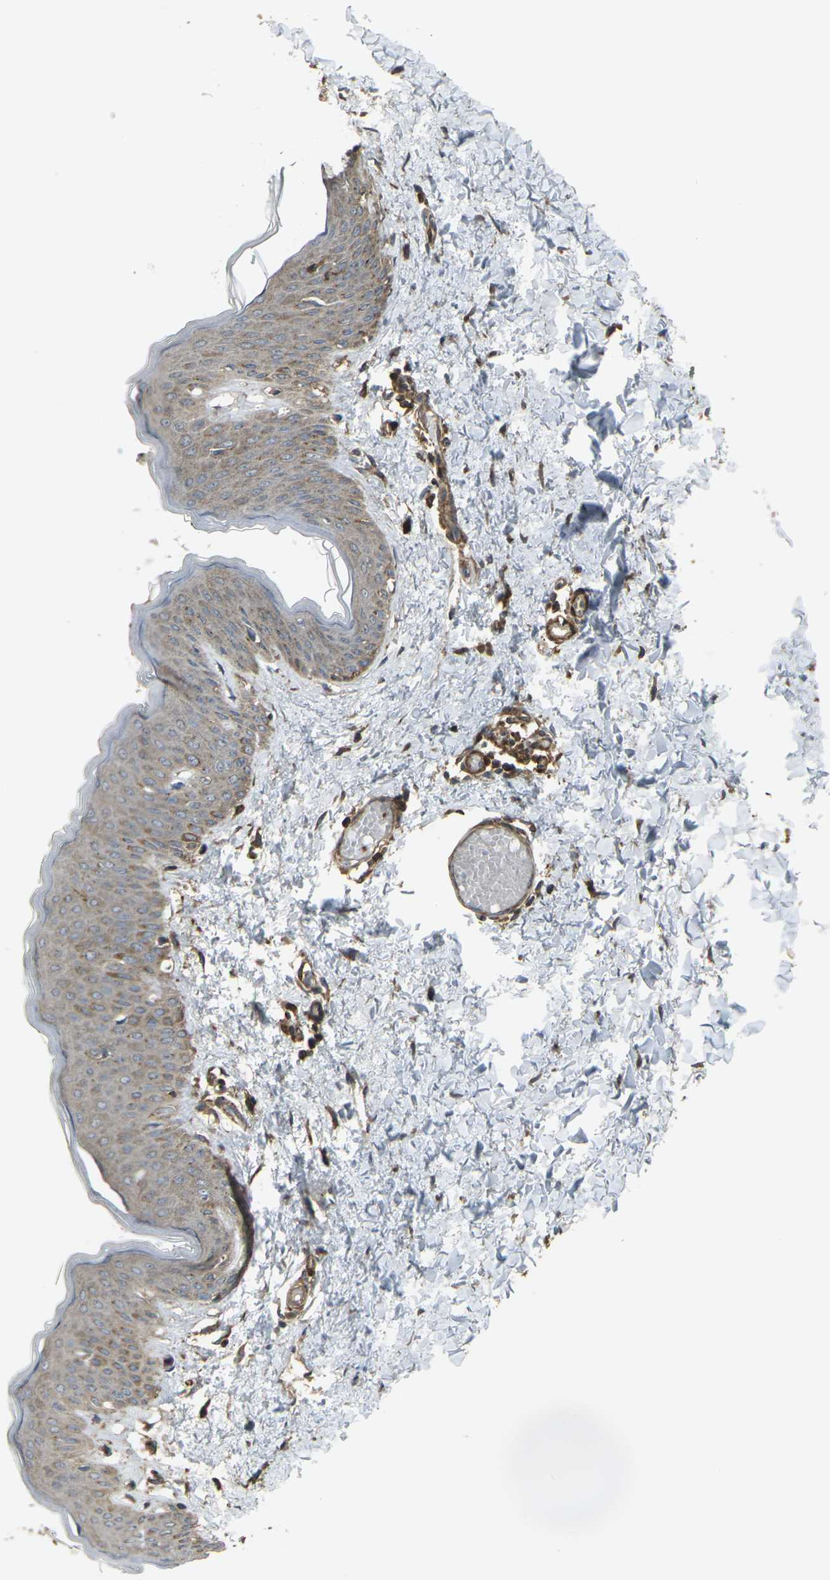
{"staining": {"intensity": "moderate", "quantity": ">75%", "location": "cytoplasmic/membranous"}, "tissue": "skin", "cell_type": "Fibroblasts", "image_type": "normal", "snomed": [{"axis": "morphology", "description": "Normal tissue, NOS"}, {"axis": "topography", "description": "Skin"}], "caption": "Immunohistochemistry (IHC) of benign human skin exhibits medium levels of moderate cytoplasmic/membranous staining in approximately >75% of fibroblasts.", "gene": "PRKACB", "patient": {"sex": "female", "age": 17}}